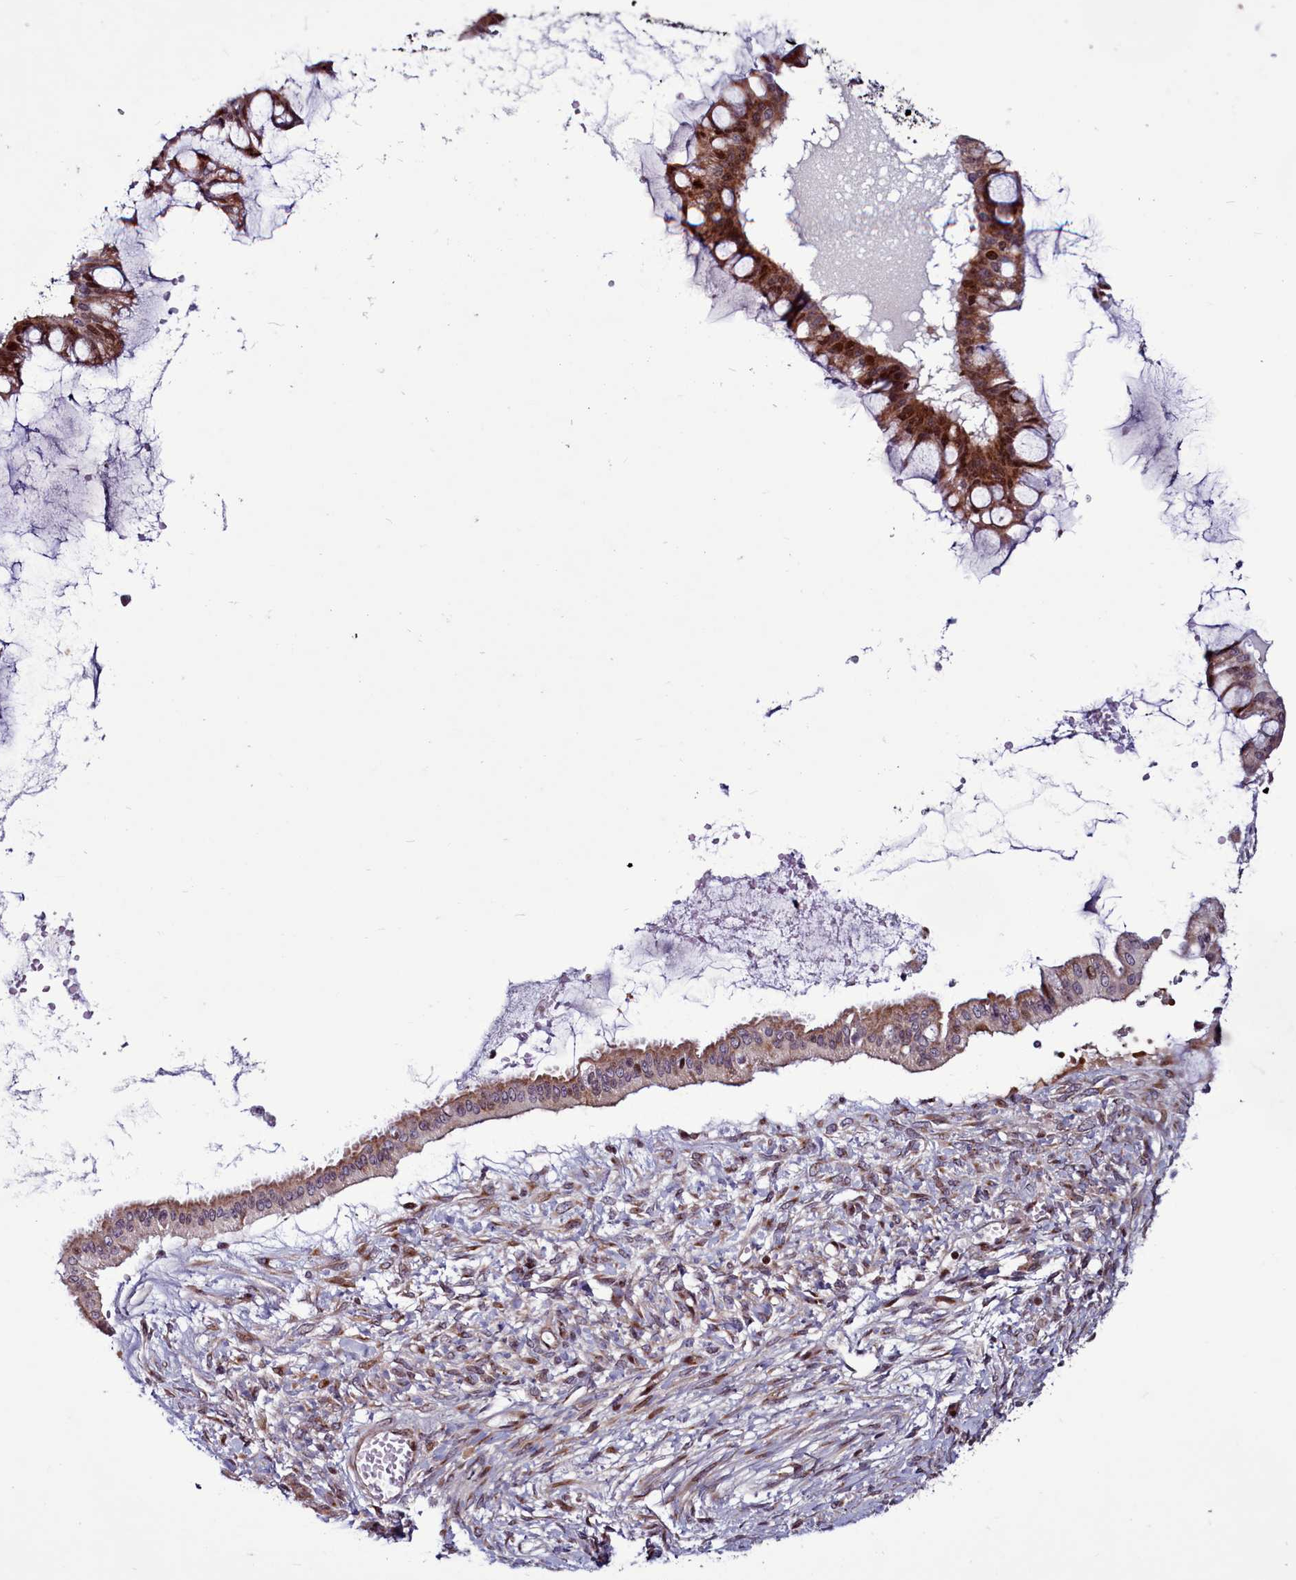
{"staining": {"intensity": "strong", "quantity": "25%-75%", "location": "cytoplasmic/membranous,nuclear"}, "tissue": "ovarian cancer", "cell_type": "Tumor cells", "image_type": "cancer", "snomed": [{"axis": "morphology", "description": "Cystadenocarcinoma, mucinous, NOS"}, {"axis": "topography", "description": "Ovary"}], "caption": "This is an image of immunohistochemistry (IHC) staining of ovarian cancer (mucinous cystadenocarcinoma), which shows strong expression in the cytoplasmic/membranous and nuclear of tumor cells.", "gene": "WBP11", "patient": {"sex": "female", "age": 73}}